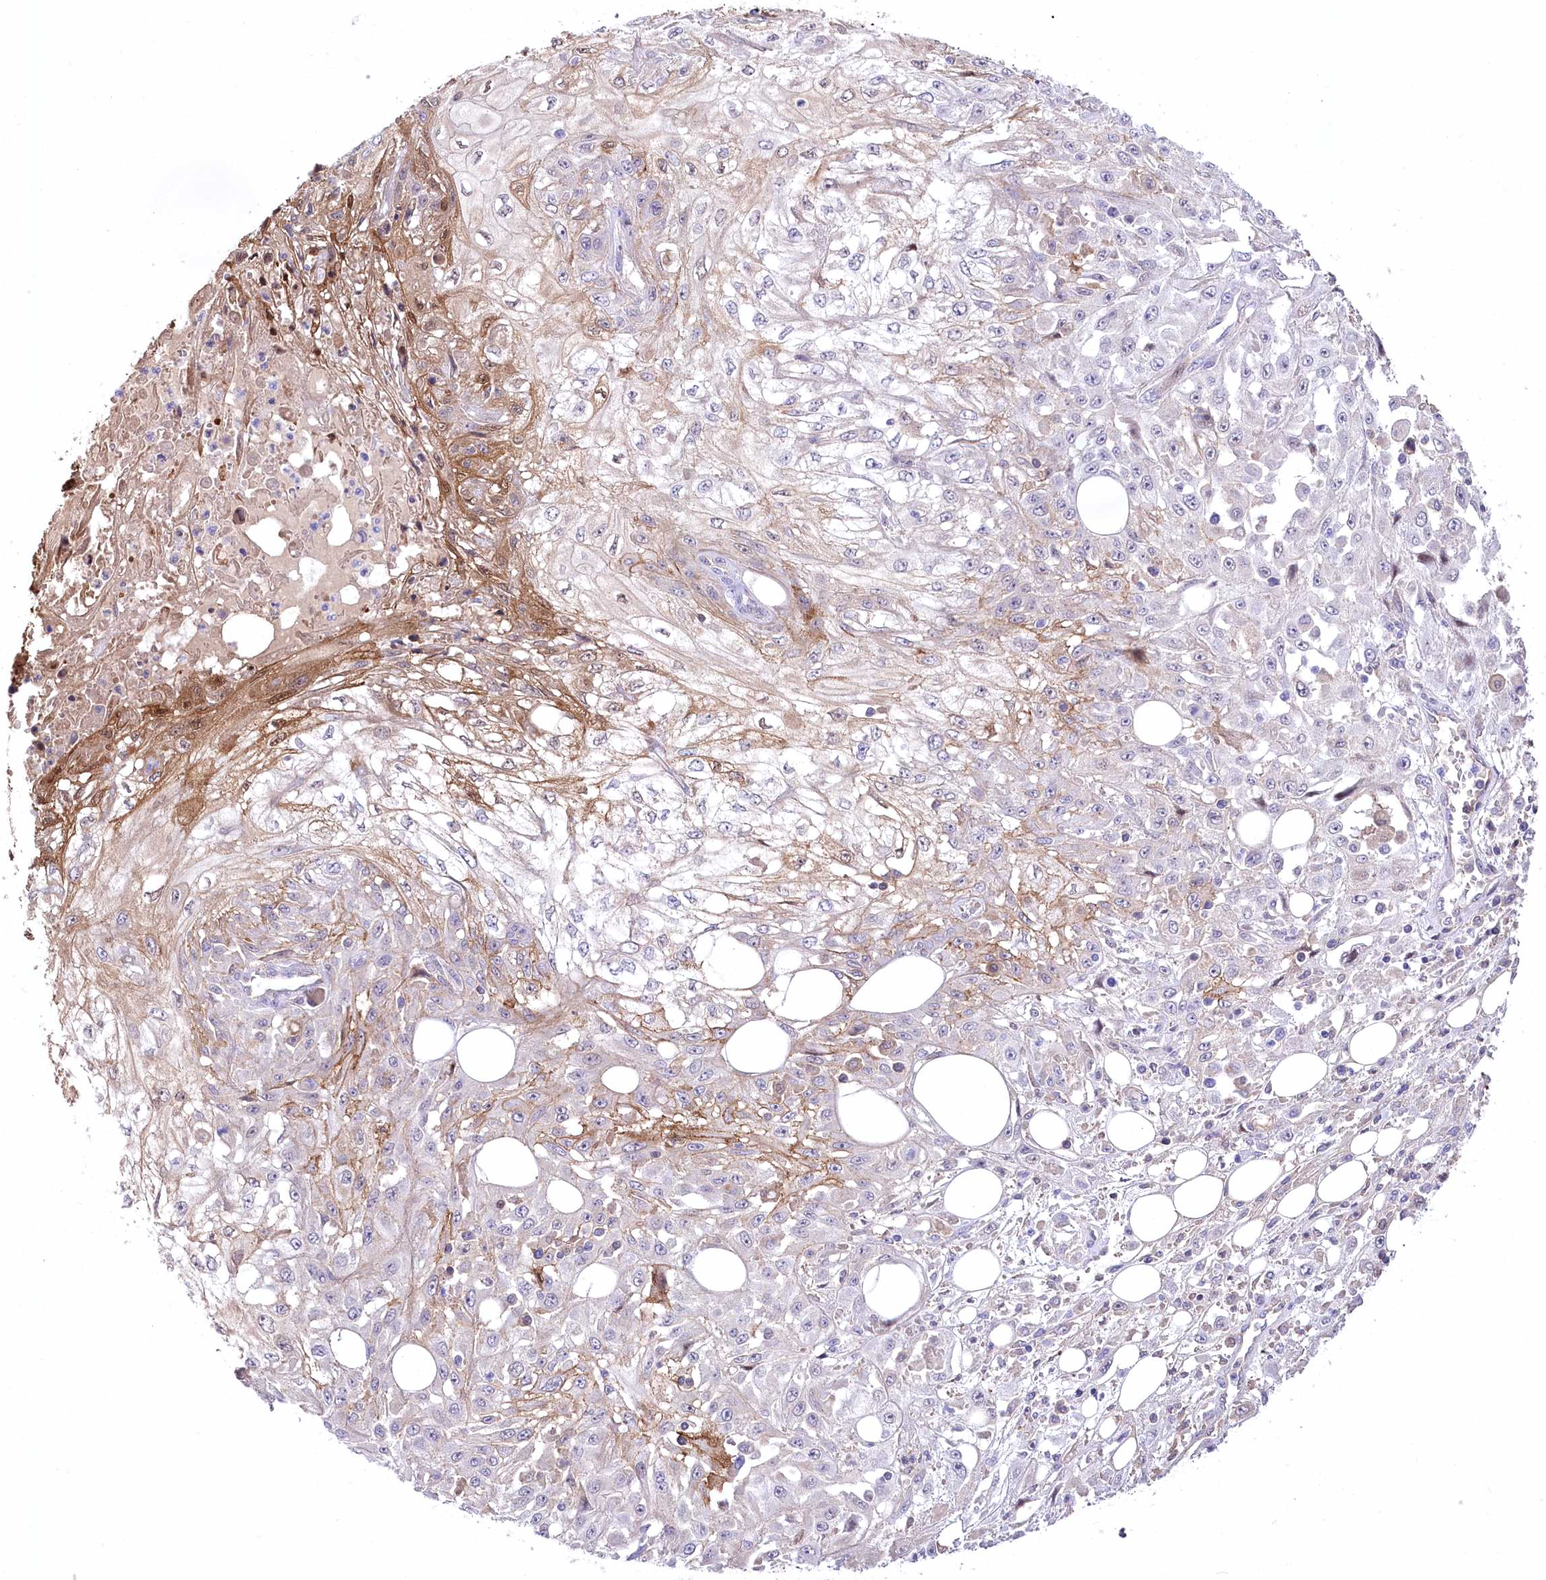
{"staining": {"intensity": "moderate", "quantity": "<25%", "location": "cytoplasmic/membranous"}, "tissue": "skin cancer", "cell_type": "Tumor cells", "image_type": "cancer", "snomed": [{"axis": "morphology", "description": "Squamous cell carcinoma, NOS"}, {"axis": "morphology", "description": "Squamous cell carcinoma, metastatic, NOS"}, {"axis": "topography", "description": "Skin"}, {"axis": "topography", "description": "Lymph node"}], "caption": "Immunohistochemical staining of skin cancer (metastatic squamous cell carcinoma) demonstrates moderate cytoplasmic/membranous protein expression in about <25% of tumor cells.", "gene": "CEP164", "patient": {"sex": "male", "age": 75}}